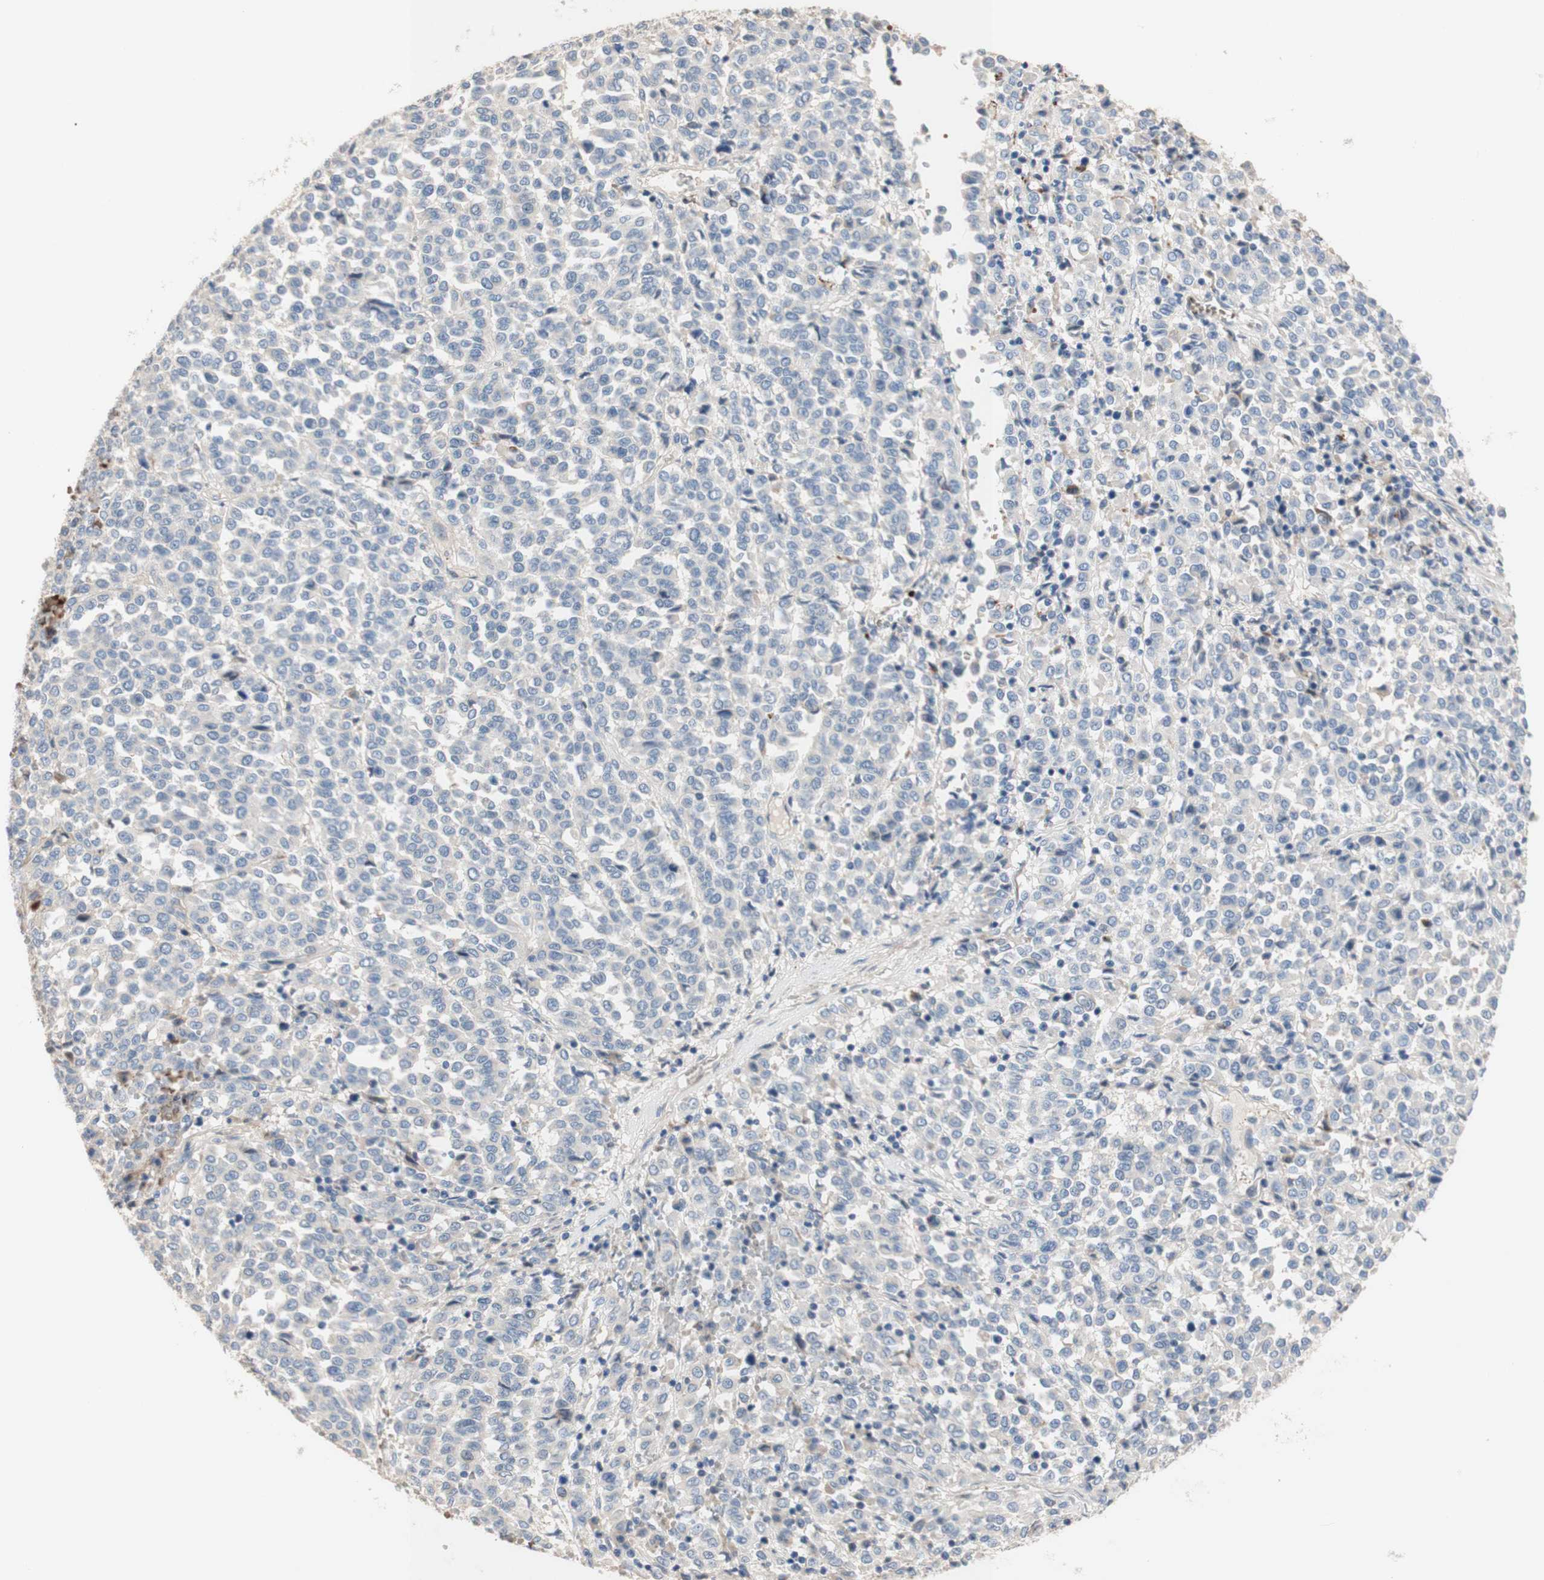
{"staining": {"intensity": "negative", "quantity": "none", "location": "none"}, "tissue": "melanoma", "cell_type": "Tumor cells", "image_type": "cancer", "snomed": [{"axis": "morphology", "description": "Malignant melanoma, Metastatic site"}, {"axis": "topography", "description": "Pancreas"}], "caption": "The image demonstrates no significant staining in tumor cells of melanoma.", "gene": "CDON", "patient": {"sex": "female", "age": 30}}